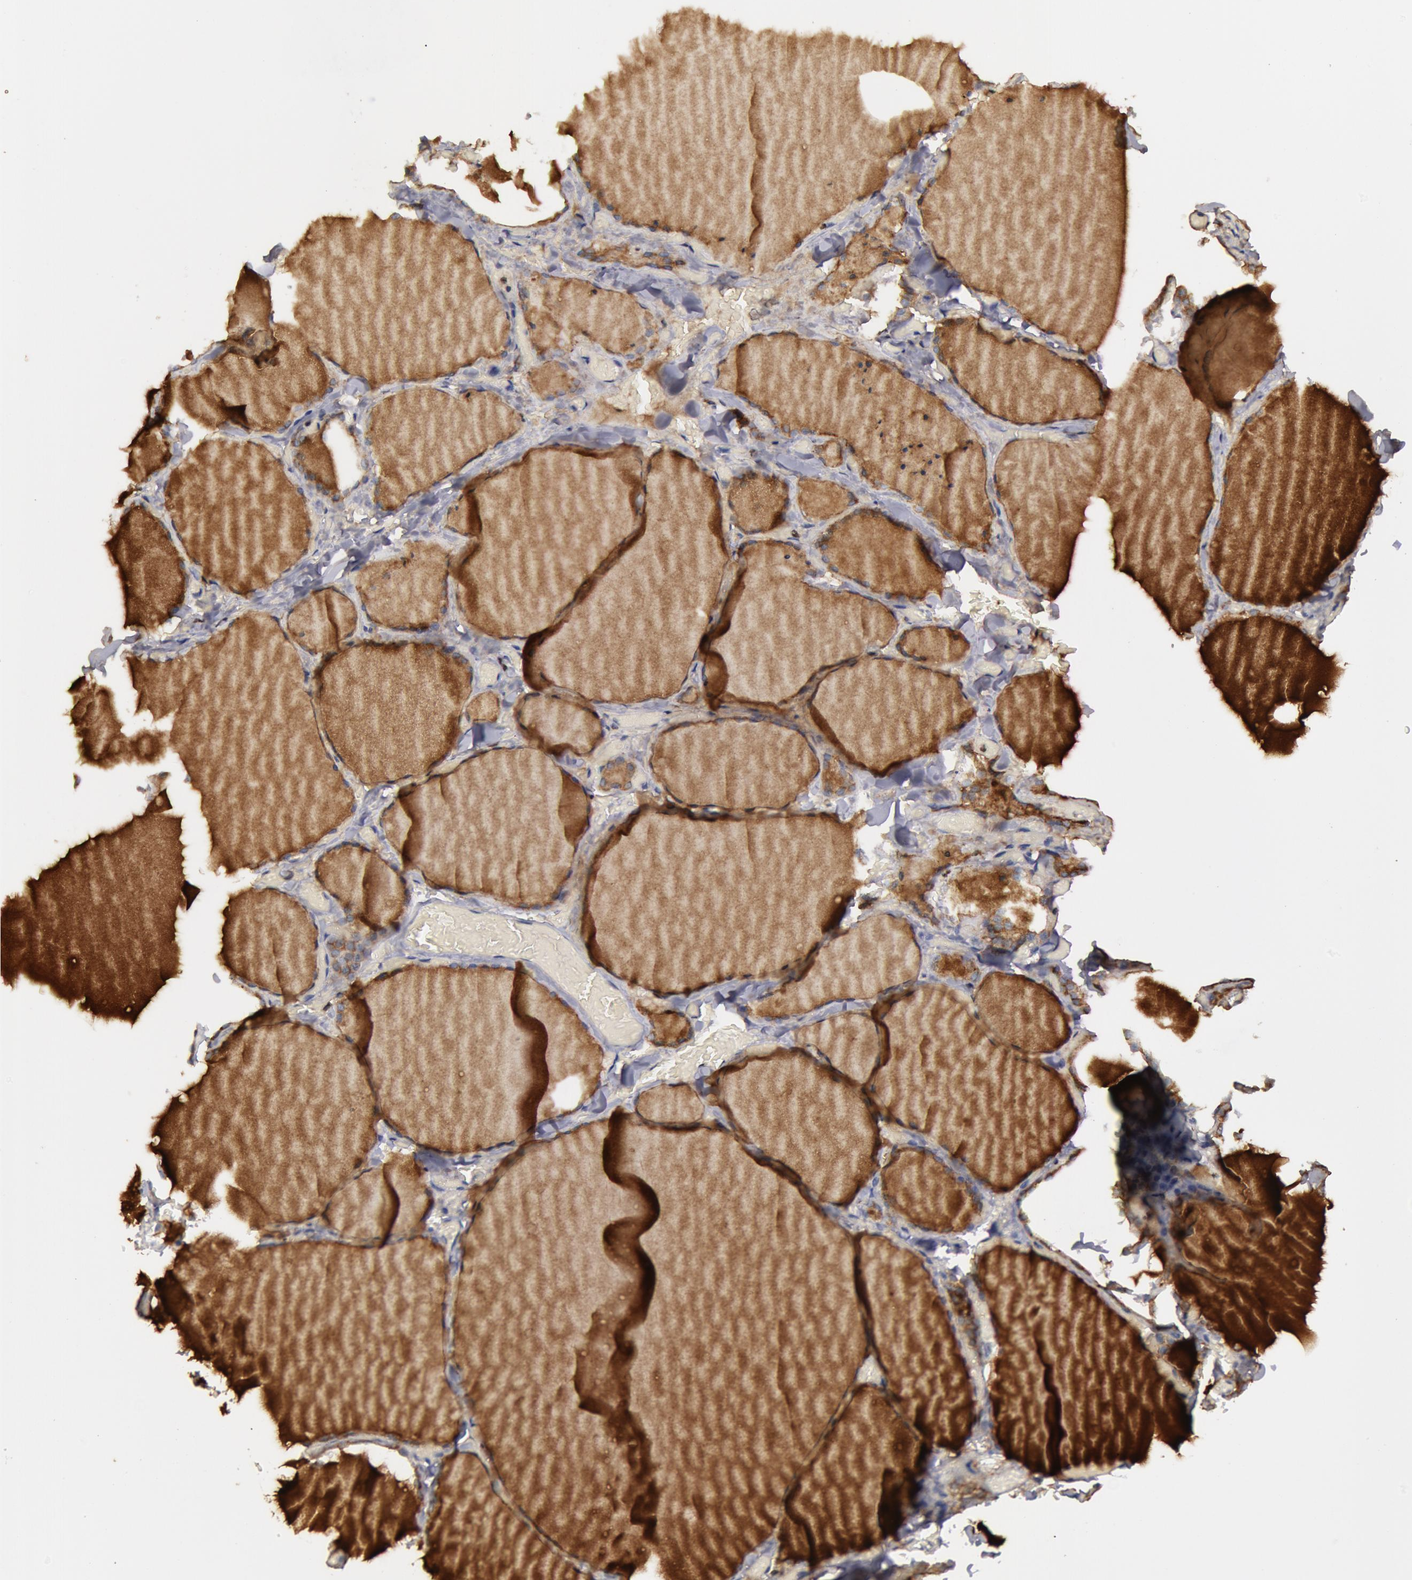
{"staining": {"intensity": "moderate", "quantity": ">75%", "location": "cytoplasmic/membranous"}, "tissue": "thyroid gland", "cell_type": "Glandular cells", "image_type": "normal", "snomed": [{"axis": "morphology", "description": "Normal tissue, NOS"}, {"axis": "topography", "description": "Thyroid gland"}], "caption": "The immunohistochemical stain labels moderate cytoplasmic/membranous expression in glandular cells of benign thyroid gland. (IHC, brightfield microscopy, high magnification).", "gene": "ERBB2", "patient": {"sex": "male", "age": 34}}